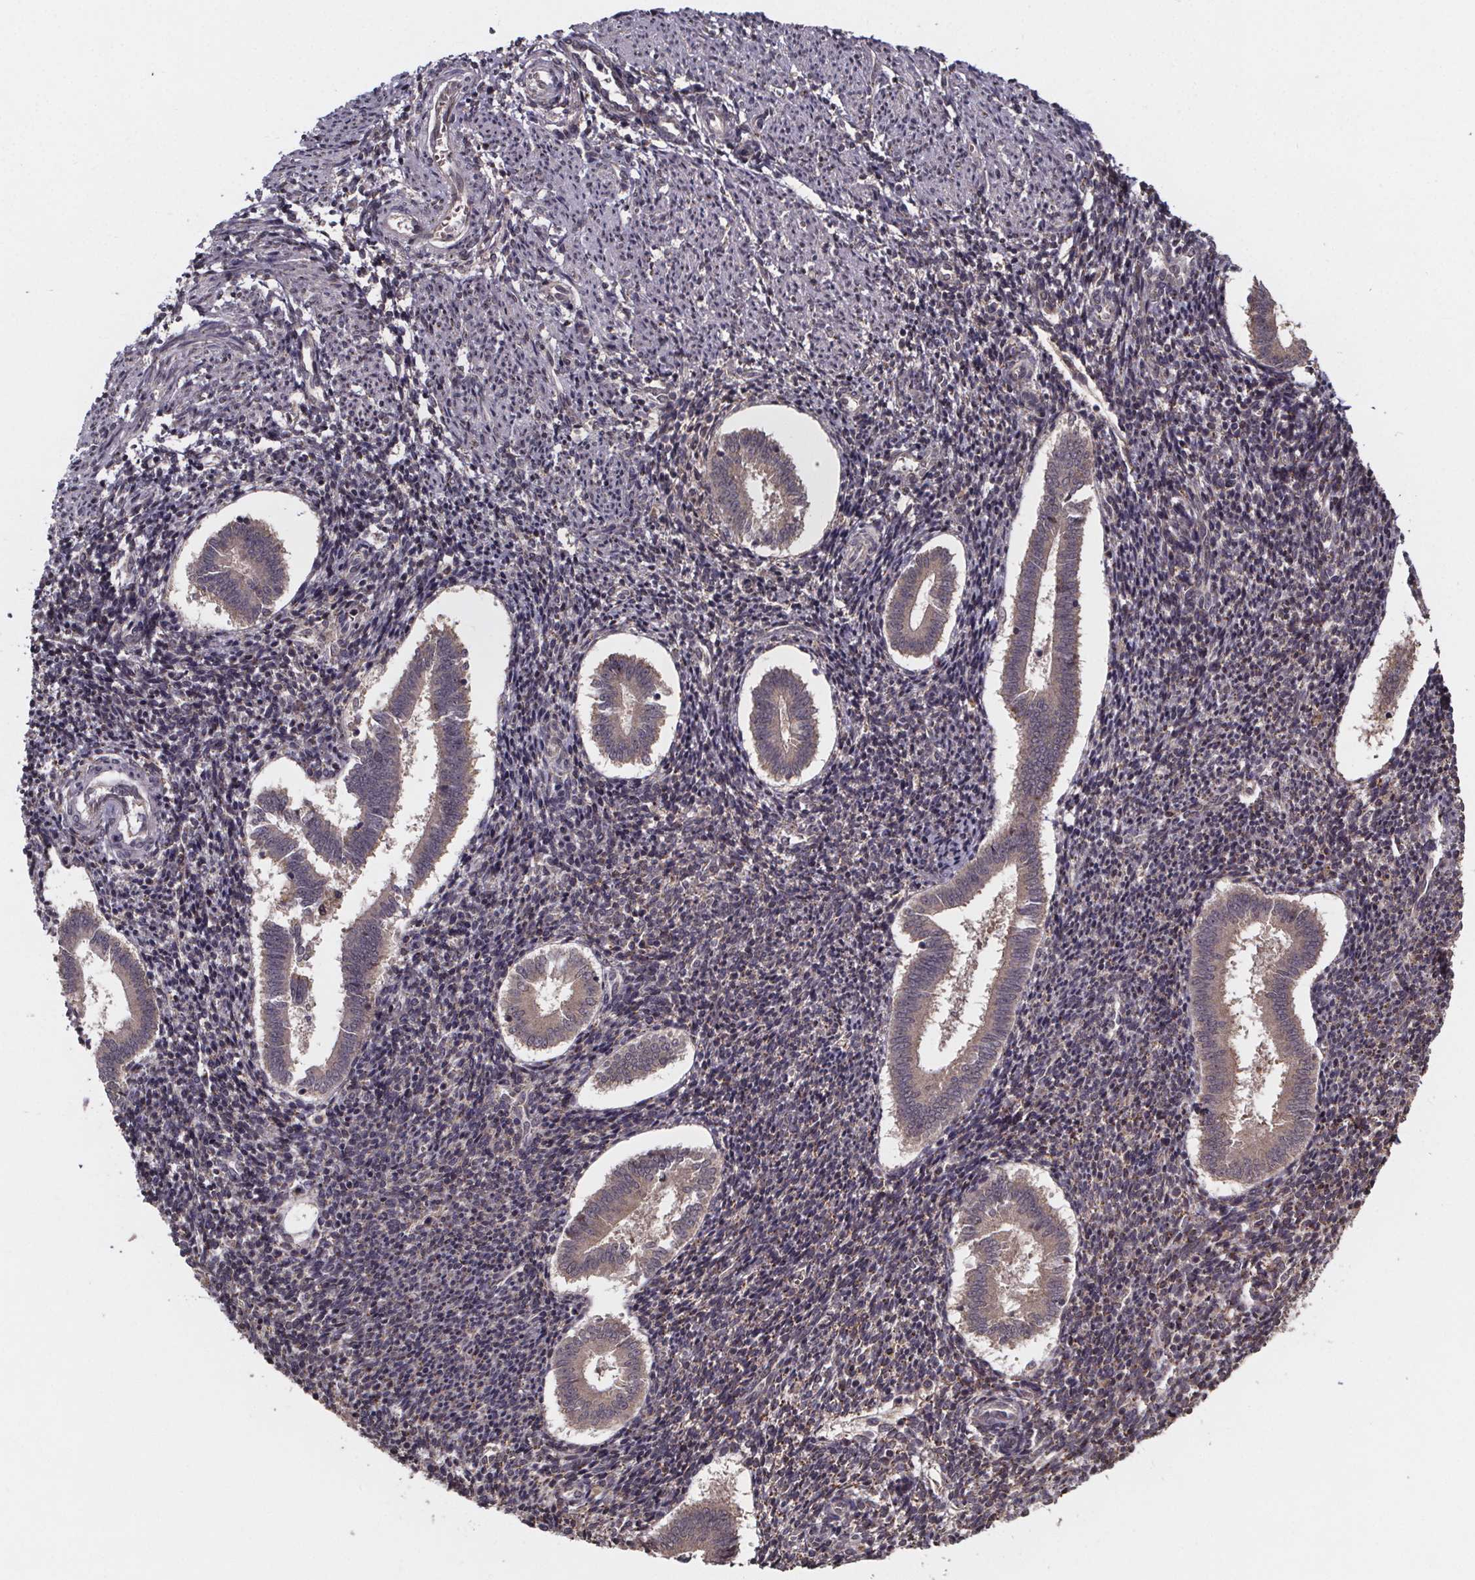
{"staining": {"intensity": "weak", "quantity": "25%-75%", "location": "cytoplasmic/membranous"}, "tissue": "endometrium", "cell_type": "Cells in endometrial stroma", "image_type": "normal", "snomed": [{"axis": "morphology", "description": "Normal tissue, NOS"}, {"axis": "topography", "description": "Endometrium"}], "caption": "Protein expression analysis of unremarkable human endometrium reveals weak cytoplasmic/membranous expression in approximately 25%-75% of cells in endometrial stroma.", "gene": "SAT1", "patient": {"sex": "female", "age": 25}}